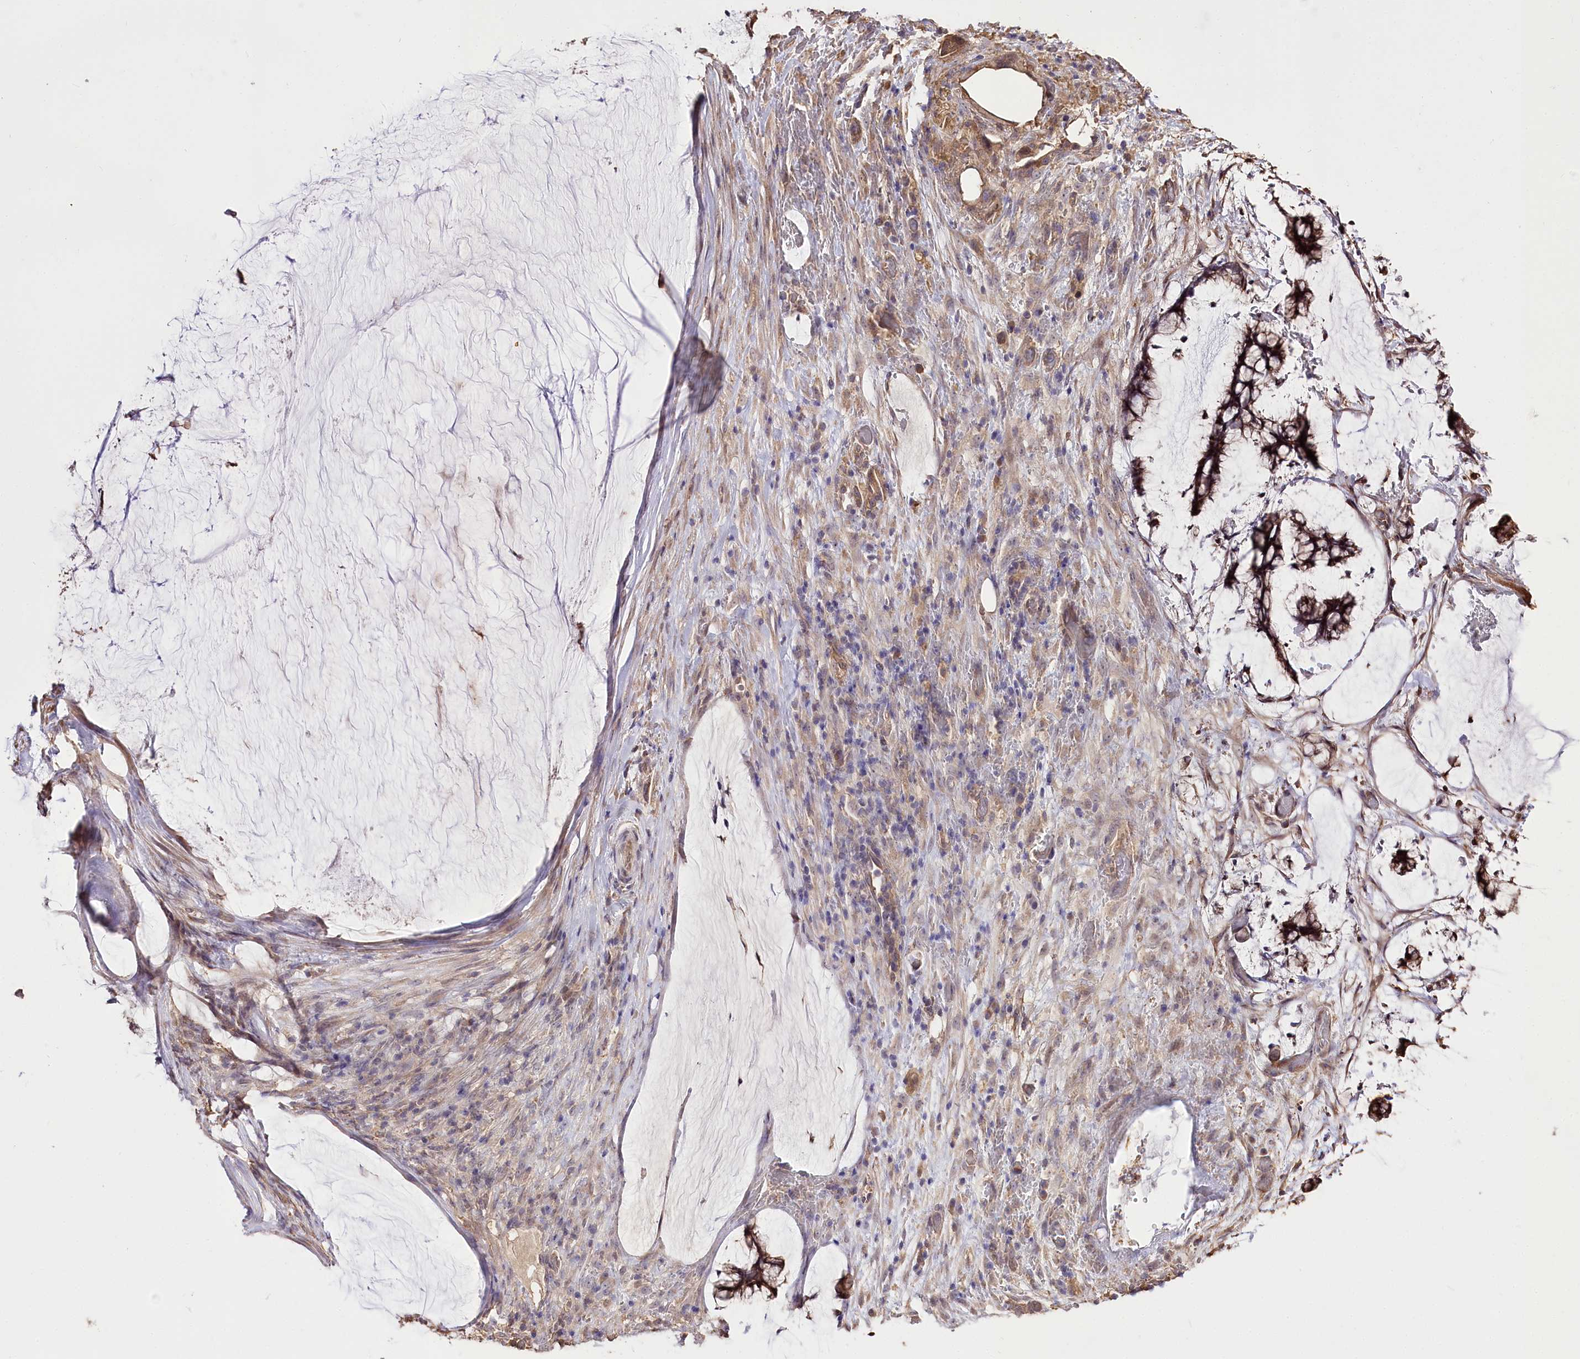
{"staining": {"intensity": "moderate", "quantity": ">75%", "location": "cytoplasmic/membranous"}, "tissue": "ovarian cancer", "cell_type": "Tumor cells", "image_type": "cancer", "snomed": [{"axis": "morphology", "description": "Cystadenocarcinoma, mucinous, NOS"}, {"axis": "topography", "description": "Ovary"}], "caption": "Mucinous cystadenocarcinoma (ovarian) tissue exhibits moderate cytoplasmic/membranous positivity in about >75% of tumor cells", "gene": "R3HDM2", "patient": {"sex": "female", "age": 42}}